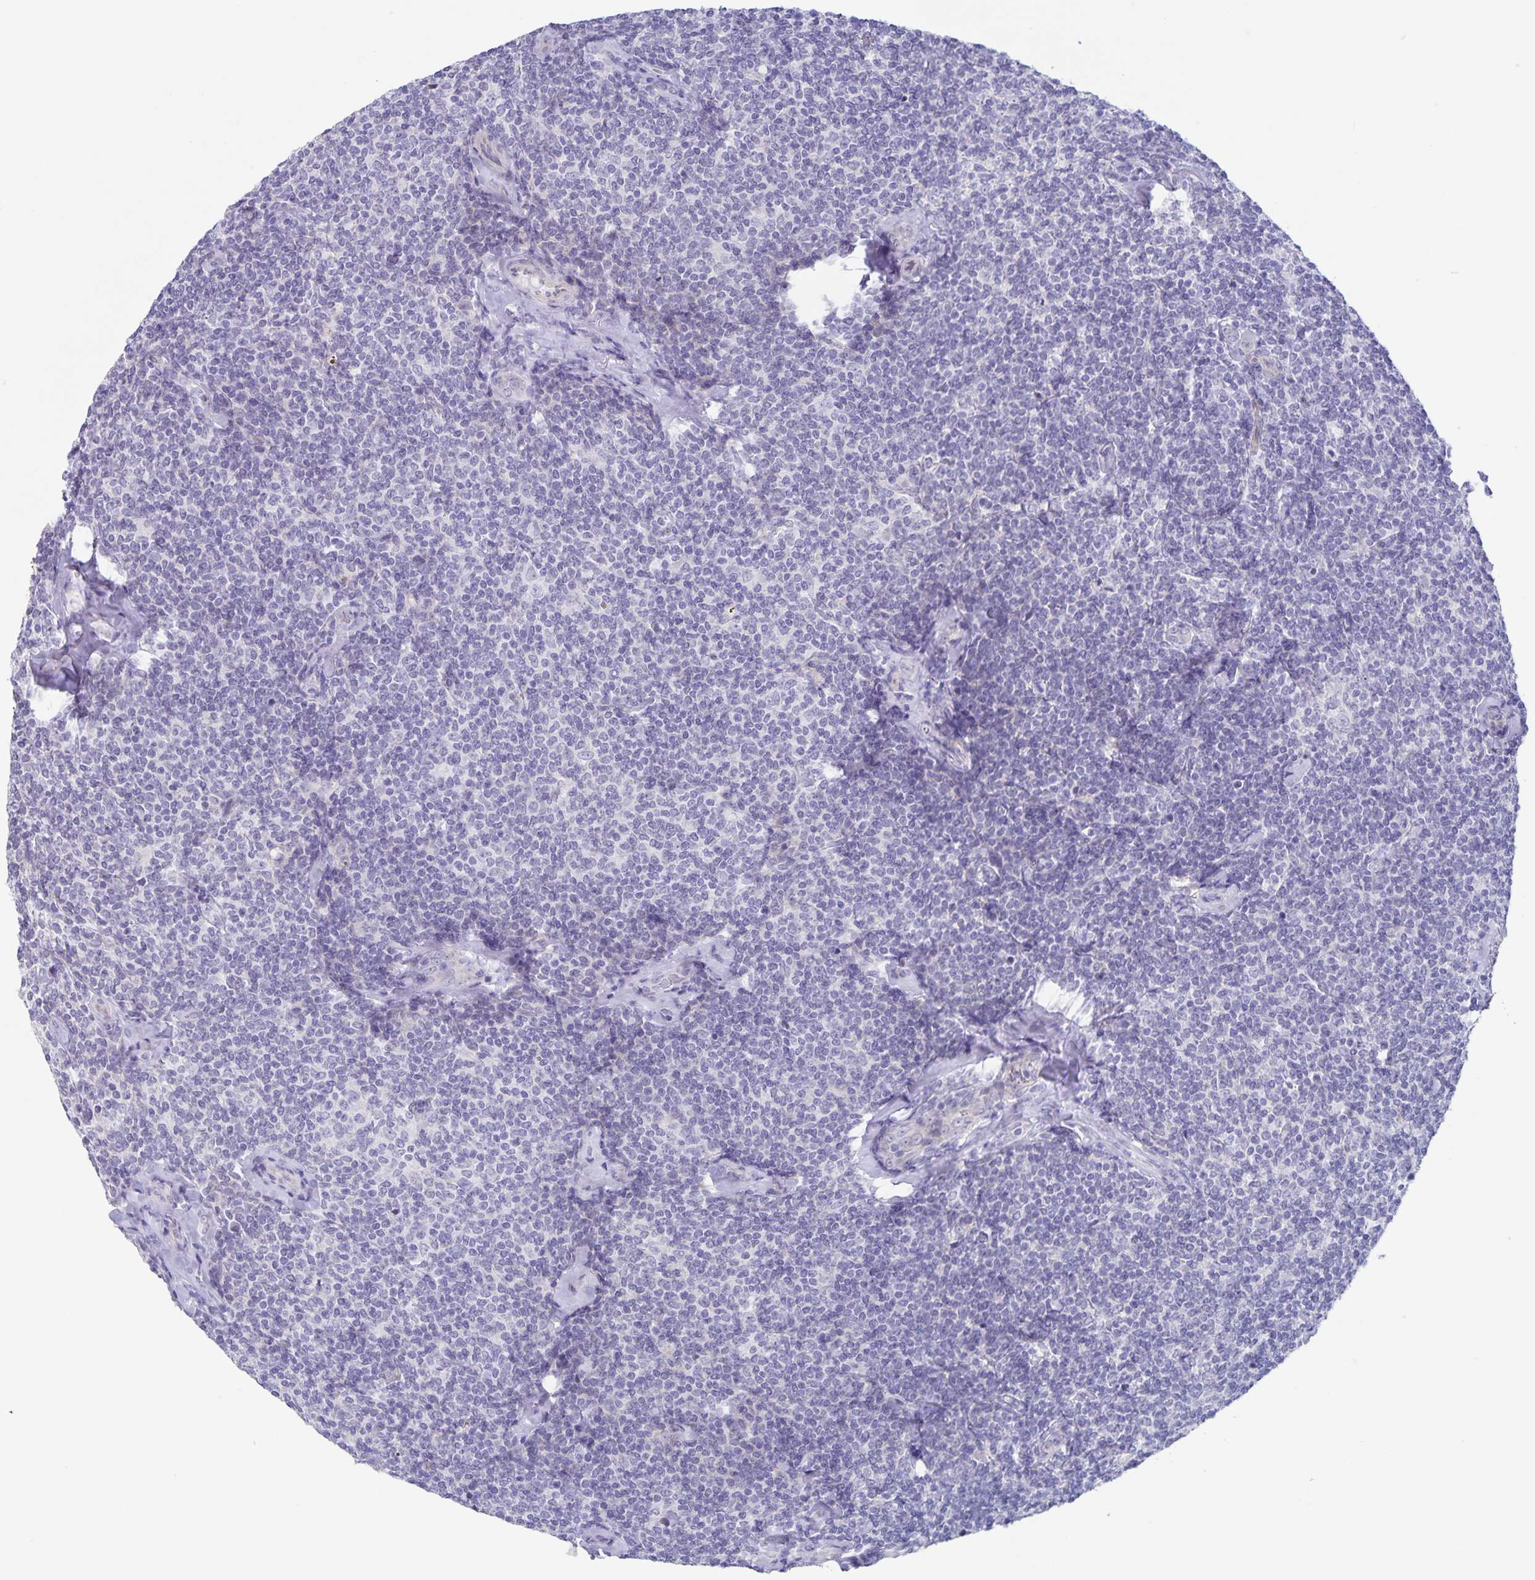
{"staining": {"intensity": "negative", "quantity": "none", "location": "none"}, "tissue": "lymphoma", "cell_type": "Tumor cells", "image_type": "cancer", "snomed": [{"axis": "morphology", "description": "Malignant lymphoma, non-Hodgkin's type, Low grade"}, {"axis": "topography", "description": "Lymph node"}], "caption": "Image shows no protein positivity in tumor cells of lymphoma tissue.", "gene": "AQP4", "patient": {"sex": "female", "age": 56}}